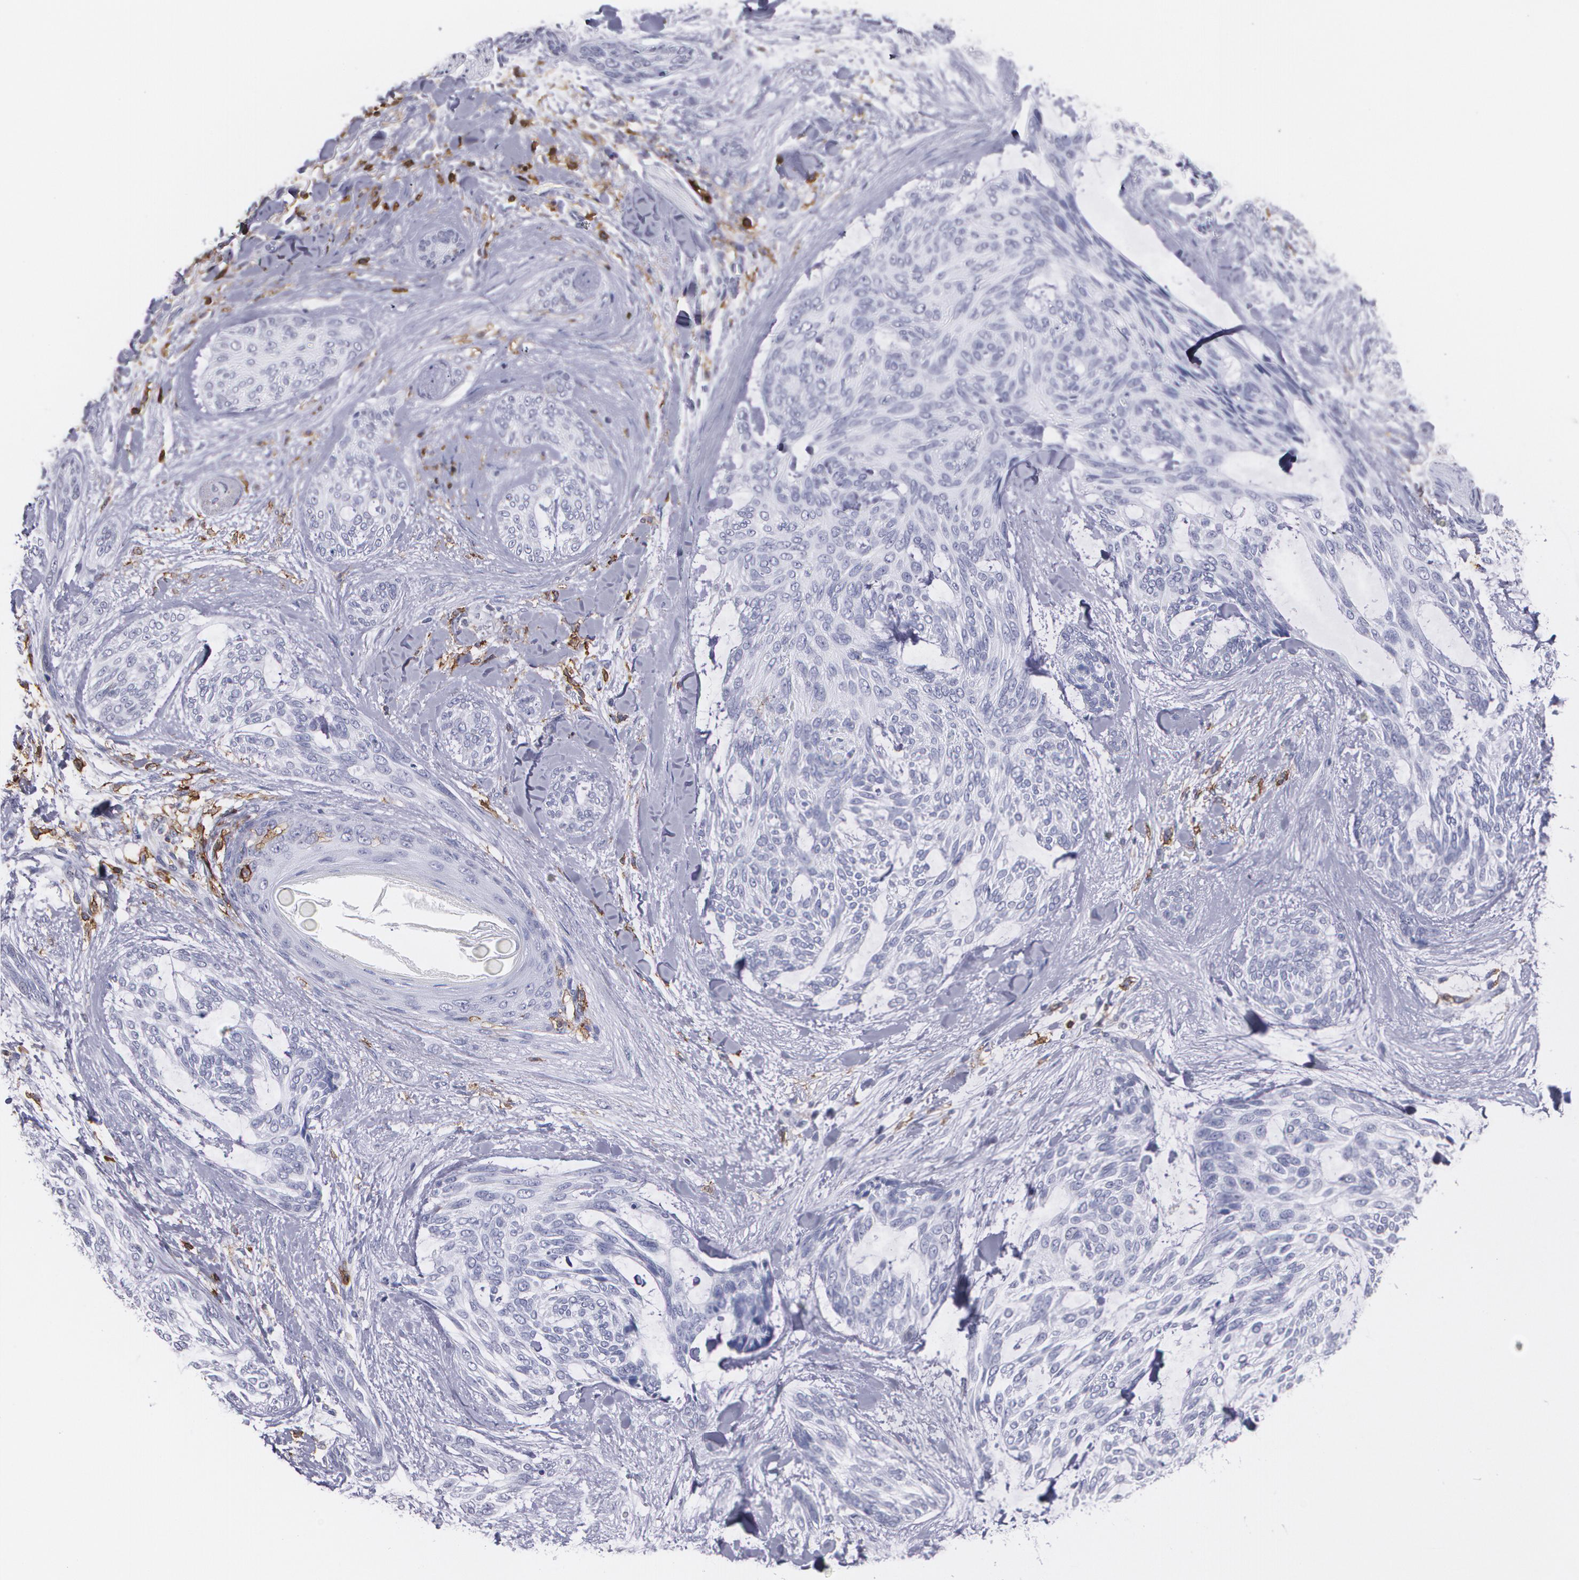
{"staining": {"intensity": "negative", "quantity": "none", "location": "none"}, "tissue": "skin cancer", "cell_type": "Tumor cells", "image_type": "cancer", "snomed": [{"axis": "morphology", "description": "Normal tissue, NOS"}, {"axis": "morphology", "description": "Basal cell carcinoma"}, {"axis": "topography", "description": "Skin"}], "caption": "Immunohistochemical staining of skin basal cell carcinoma exhibits no significant staining in tumor cells. The staining is performed using DAB (3,3'-diaminobenzidine) brown chromogen with nuclei counter-stained in using hematoxylin.", "gene": "PTPRC", "patient": {"sex": "female", "age": 71}}